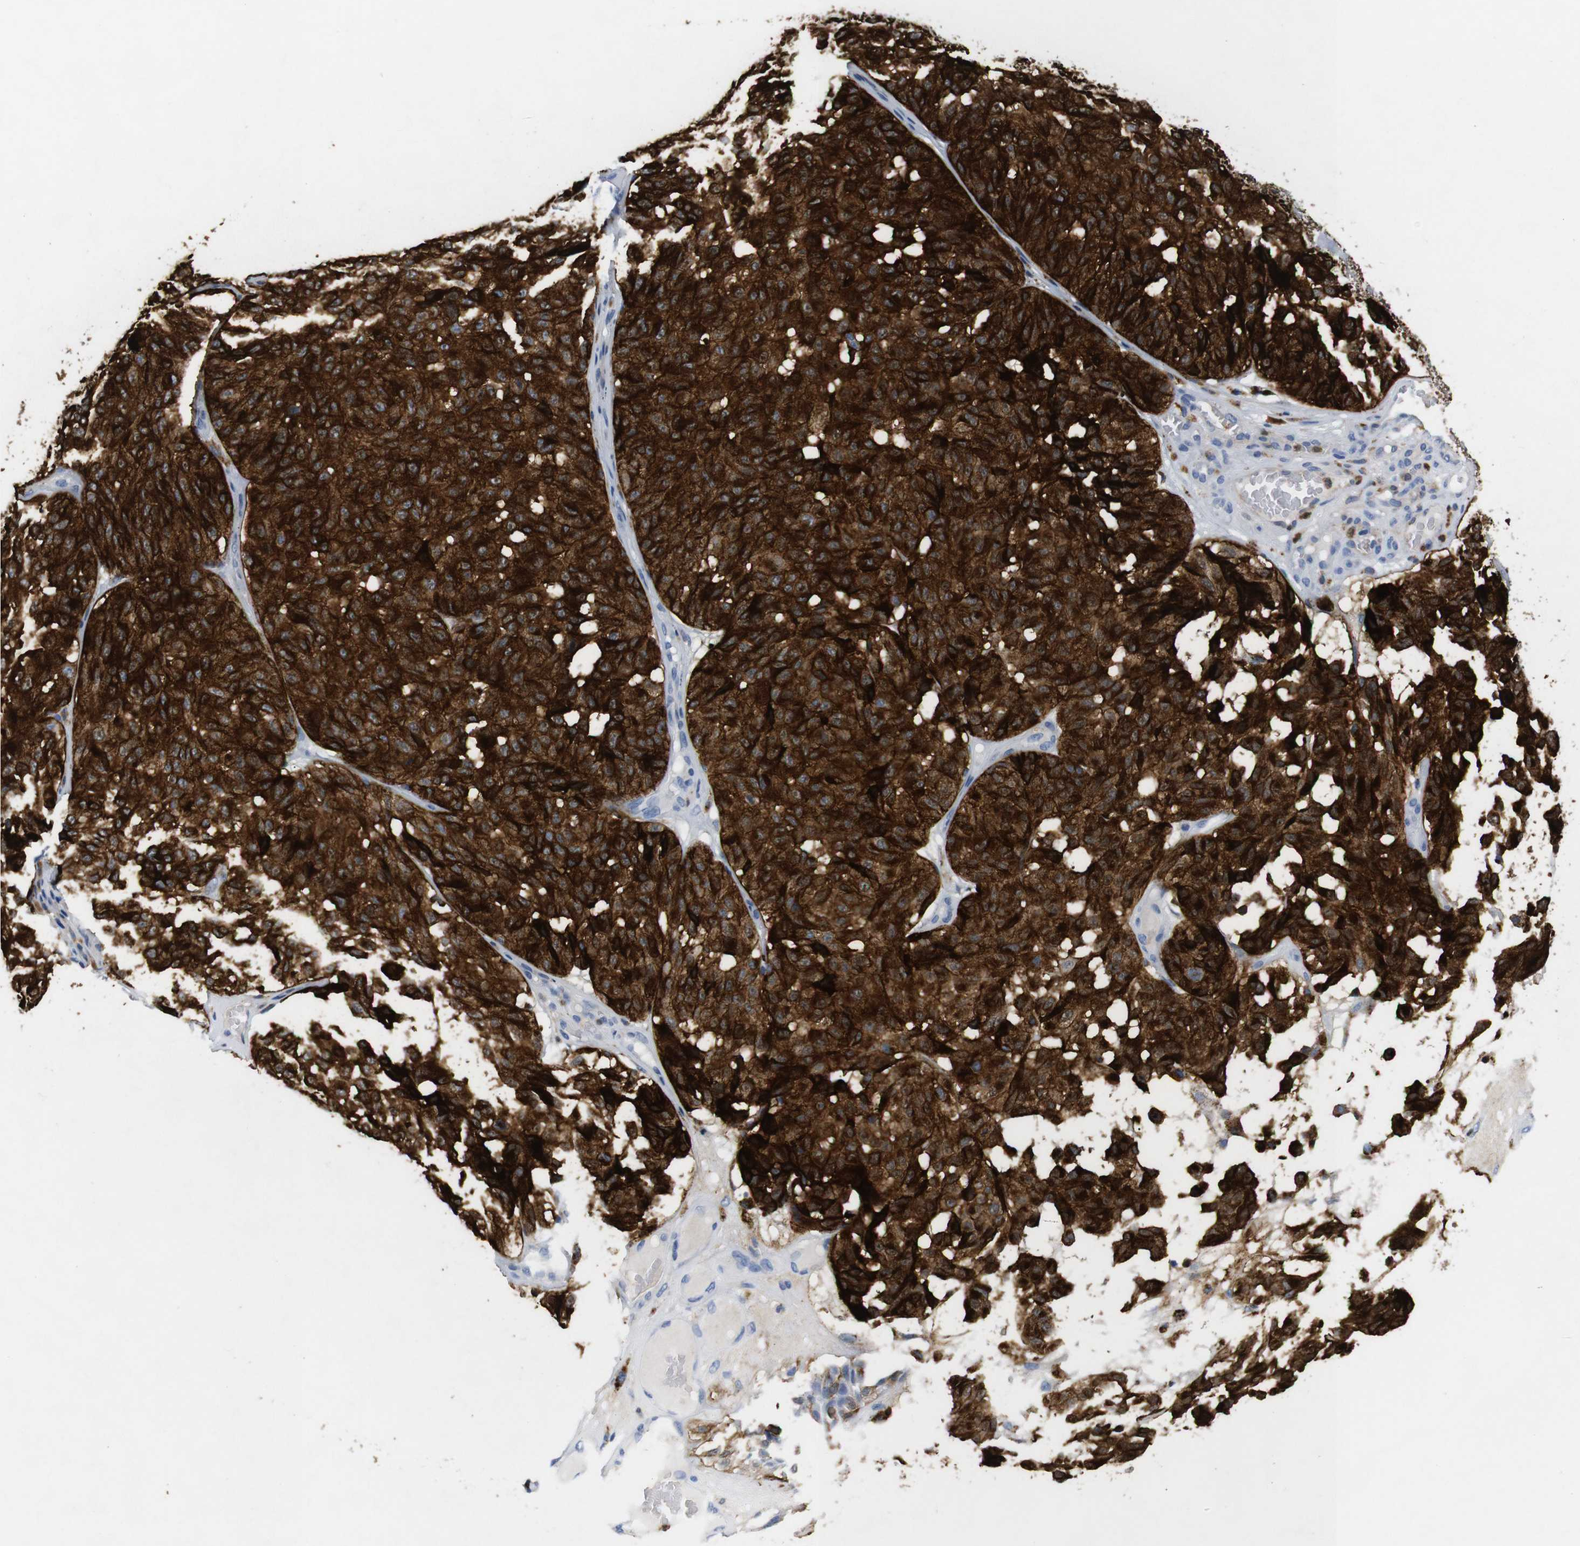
{"staining": {"intensity": "strong", "quantity": ">75%", "location": "cytoplasmic/membranous"}, "tissue": "melanoma", "cell_type": "Tumor cells", "image_type": "cancer", "snomed": [{"axis": "morphology", "description": "Malignant melanoma, NOS"}, {"axis": "topography", "description": "Skin"}], "caption": "Protein analysis of malignant melanoma tissue demonstrates strong cytoplasmic/membranous expression in about >75% of tumor cells.", "gene": "SDCBP", "patient": {"sex": "female", "age": 46}}